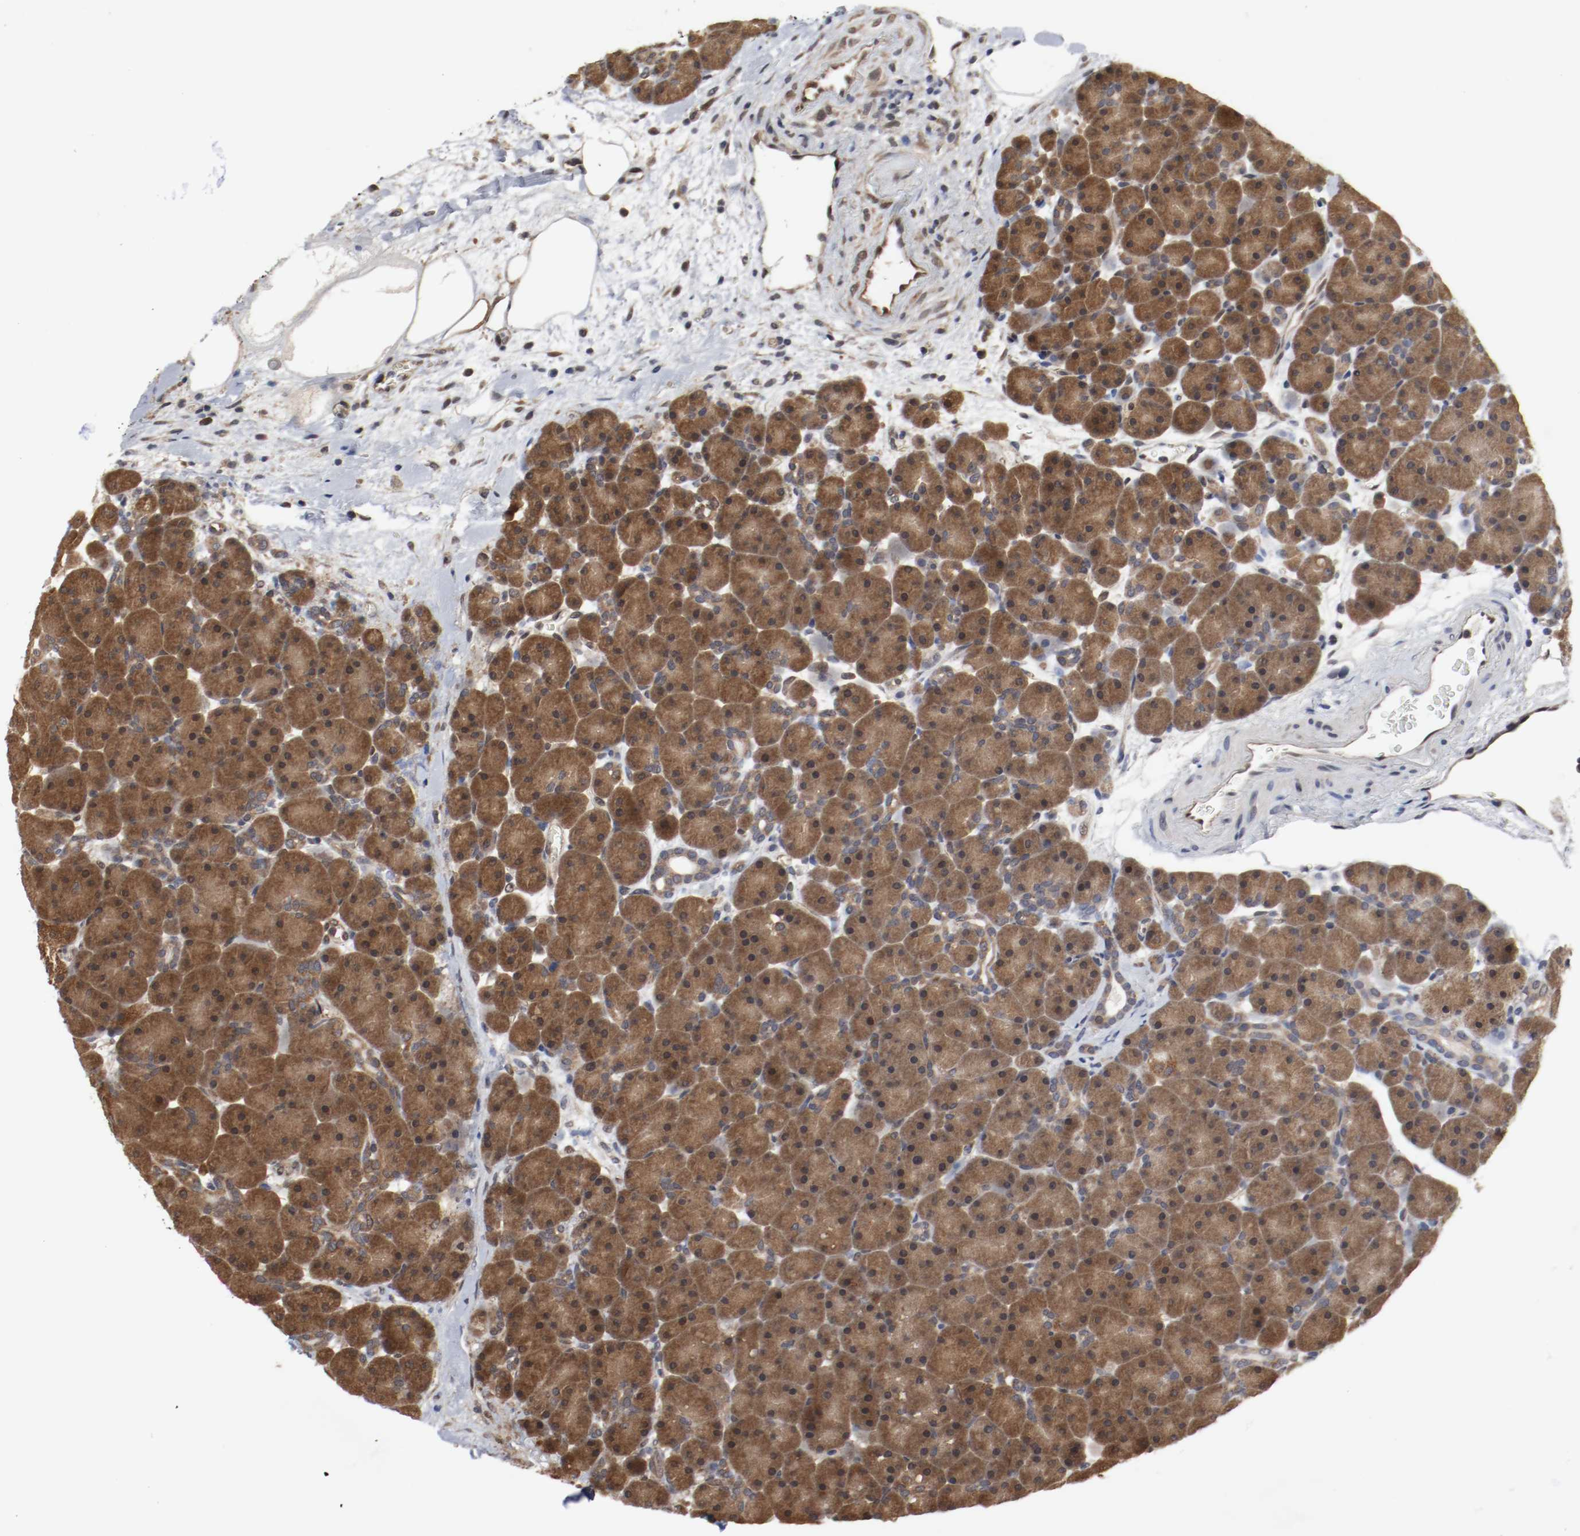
{"staining": {"intensity": "moderate", "quantity": ">75%", "location": "cytoplasmic/membranous,nuclear"}, "tissue": "pancreas", "cell_type": "Exocrine glandular cells", "image_type": "normal", "snomed": [{"axis": "morphology", "description": "Normal tissue, NOS"}, {"axis": "topography", "description": "Pancreas"}], "caption": "Immunohistochemical staining of benign human pancreas reveals medium levels of moderate cytoplasmic/membranous,nuclear positivity in about >75% of exocrine glandular cells. Immunohistochemistry stains the protein in brown and the nuclei are stained blue.", "gene": "AFG3L2", "patient": {"sex": "male", "age": 66}}